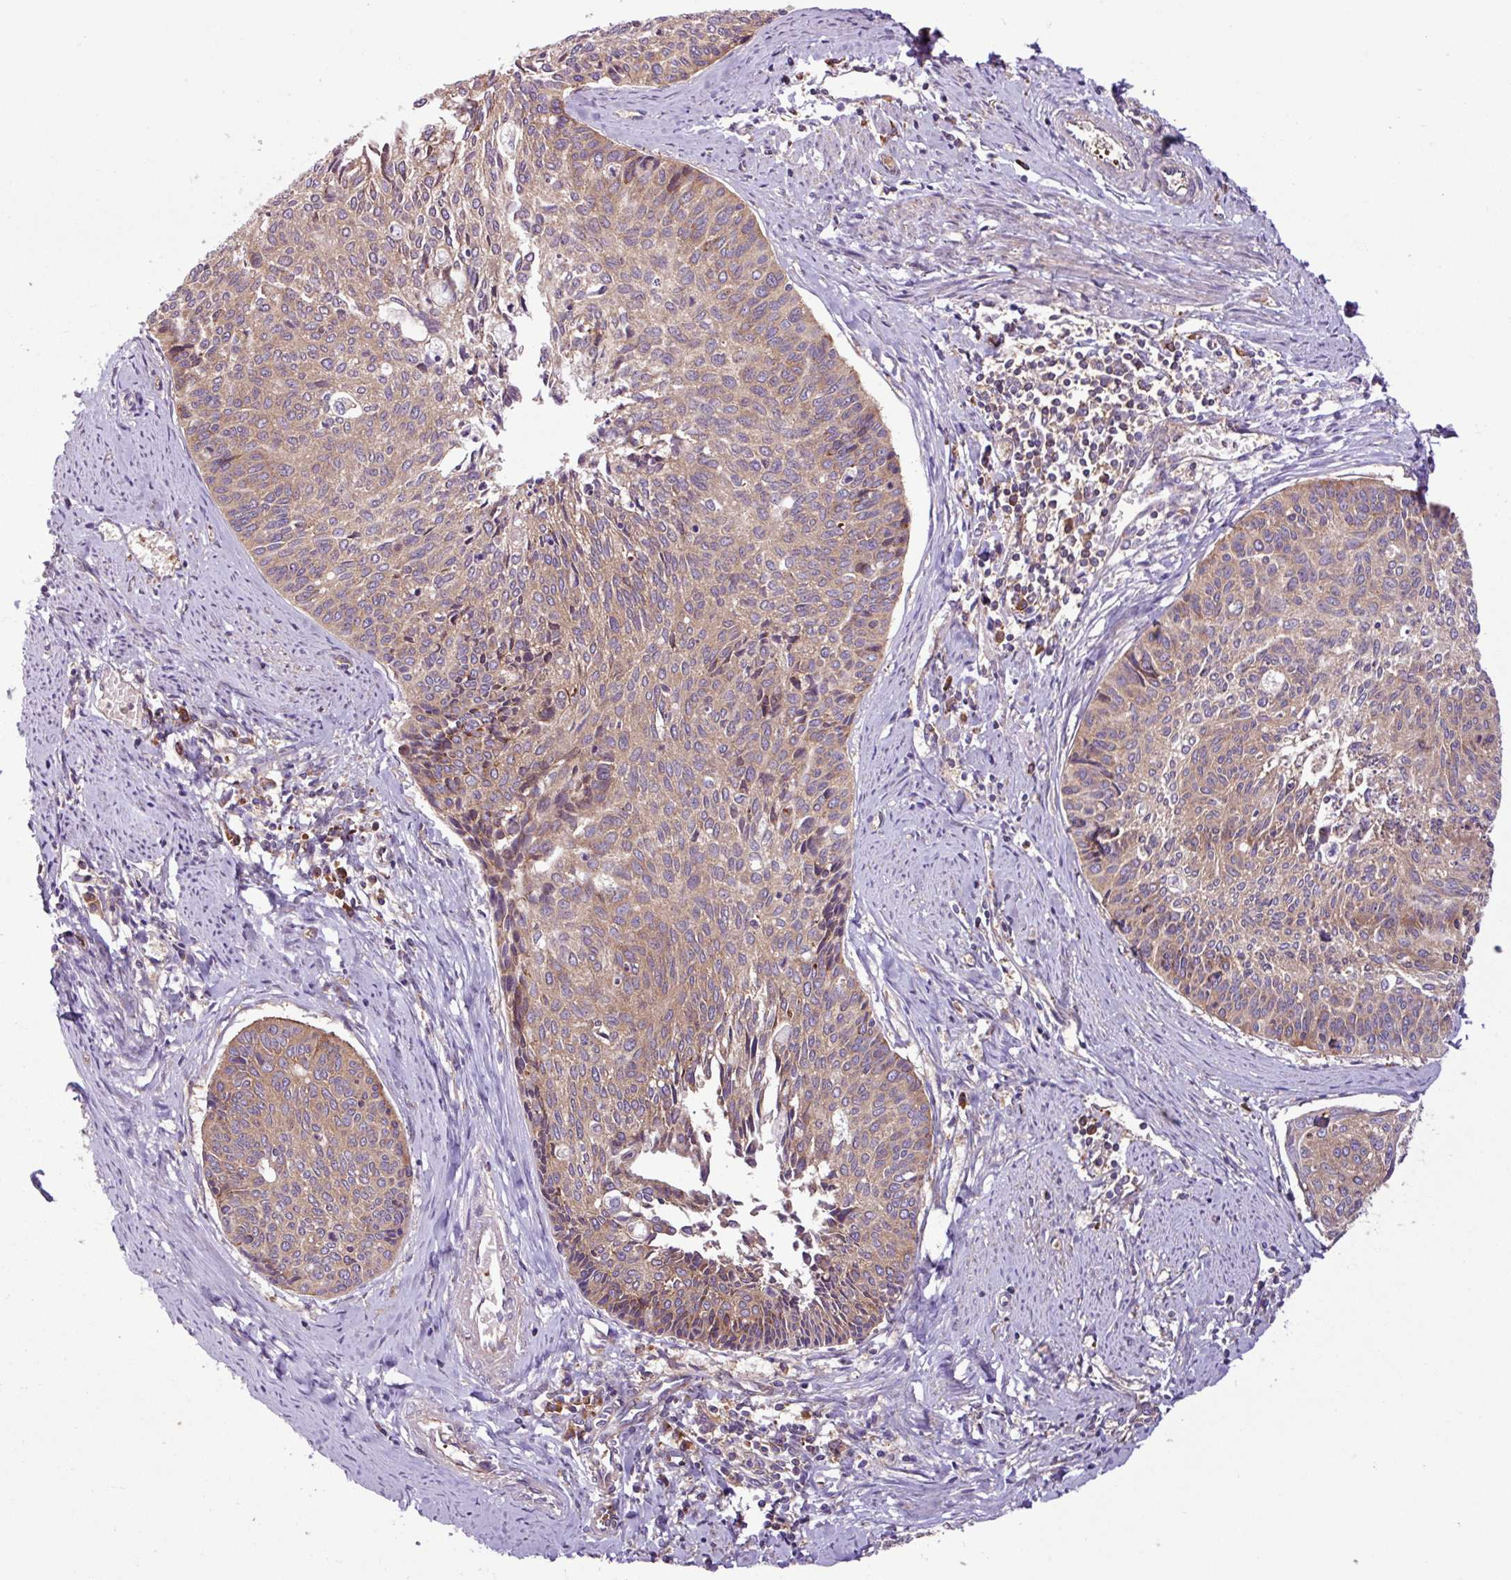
{"staining": {"intensity": "moderate", "quantity": ">75%", "location": "cytoplasmic/membranous"}, "tissue": "cervical cancer", "cell_type": "Tumor cells", "image_type": "cancer", "snomed": [{"axis": "morphology", "description": "Squamous cell carcinoma, NOS"}, {"axis": "topography", "description": "Cervix"}], "caption": "Squamous cell carcinoma (cervical) stained with a protein marker reveals moderate staining in tumor cells.", "gene": "MROH2A", "patient": {"sex": "female", "age": 55}}